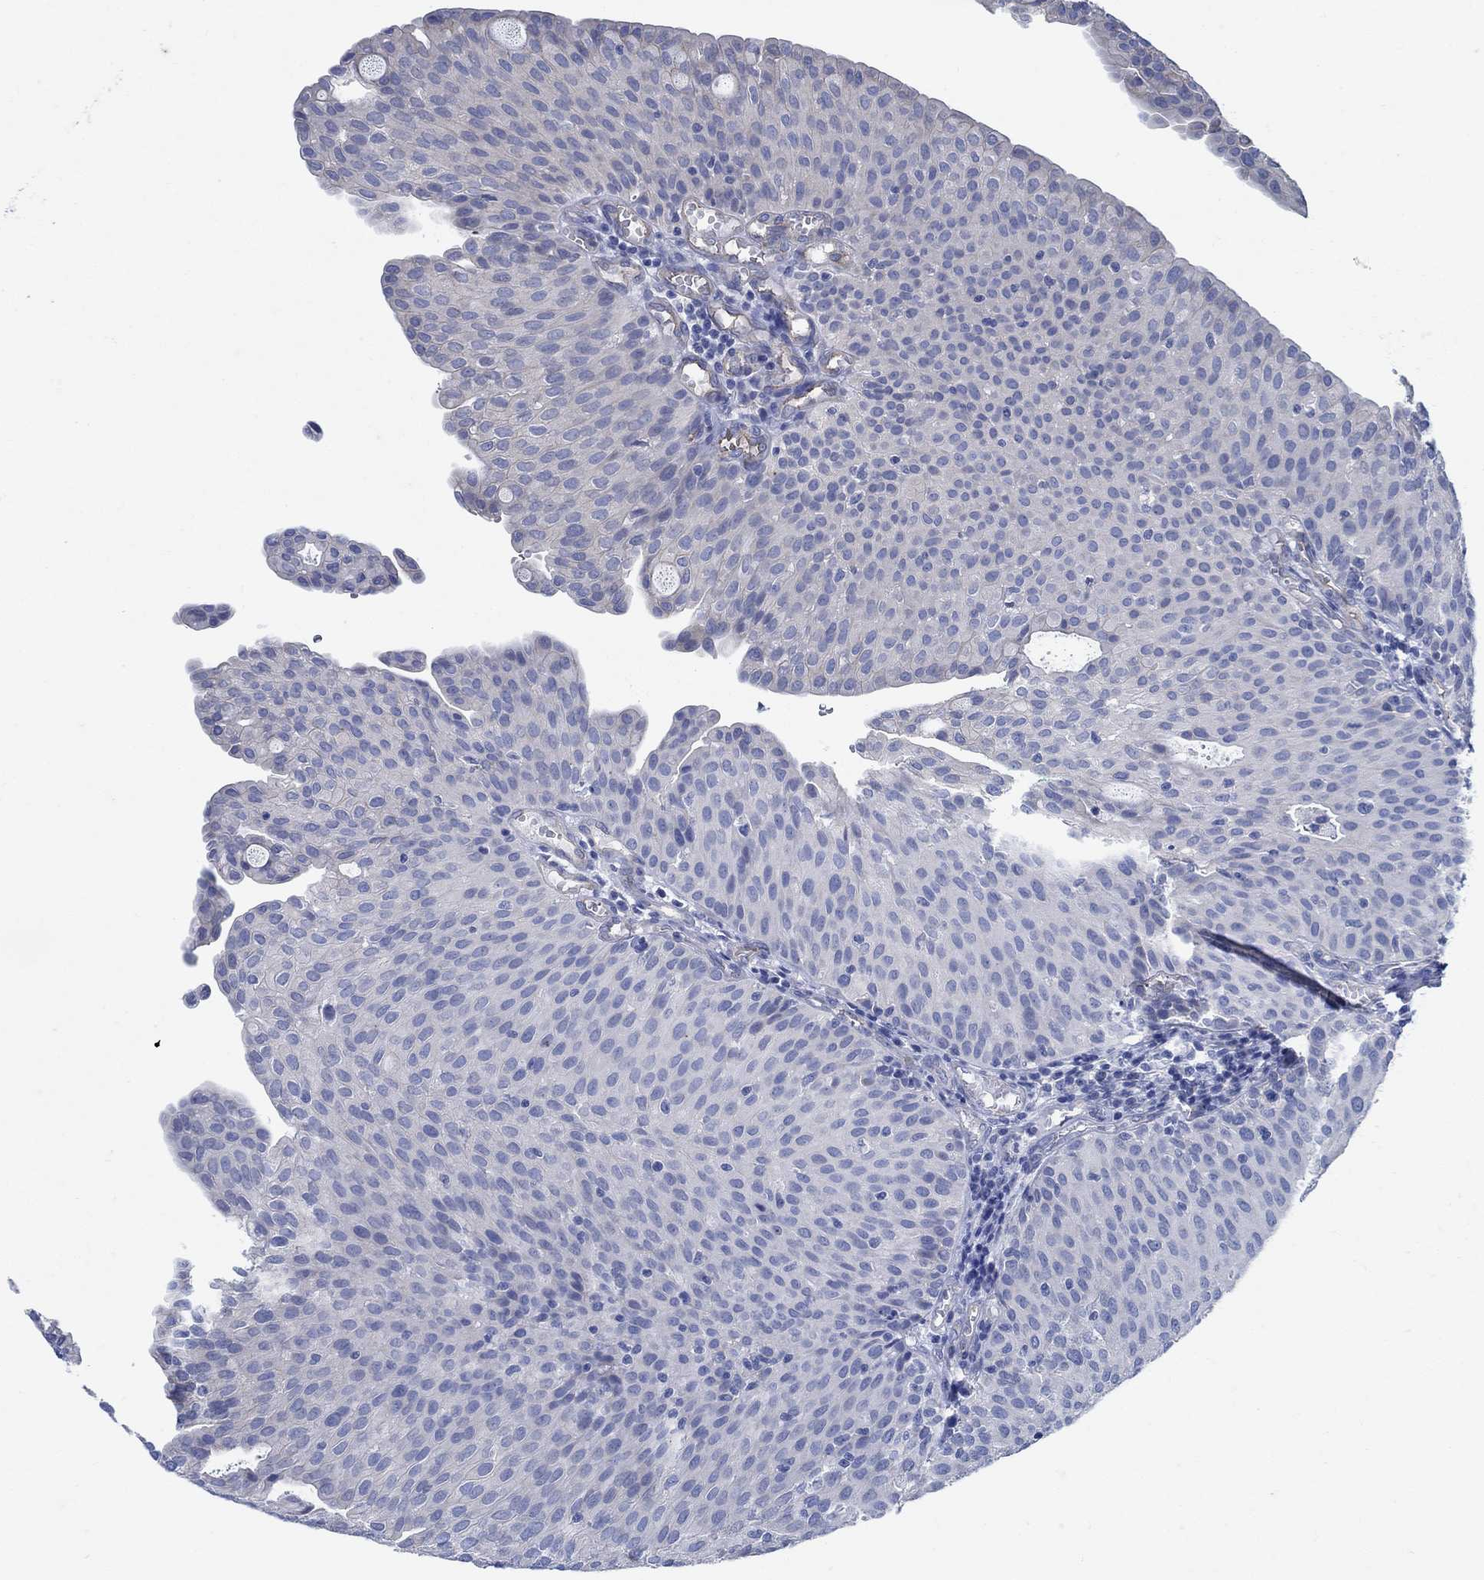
{"staining": {"intensity": "negative", "quantity": "none", "location": "none"}, "tissue": "urothelial cancer", "cell_type": "Tumor cells", "image_type": "cancer", "snomed": [{"axis": "morphology", "description": "Urothelial carcinoma, Low grade"}, {"axis": "topography", "description": "Urinary bladder"}], "caption": "Urothelial cancer was stained to show a protein in brown. There is no significant expression in tumor cells.", "gene": "TMEM198", "patient": {"sex": "male", "age": 54}}